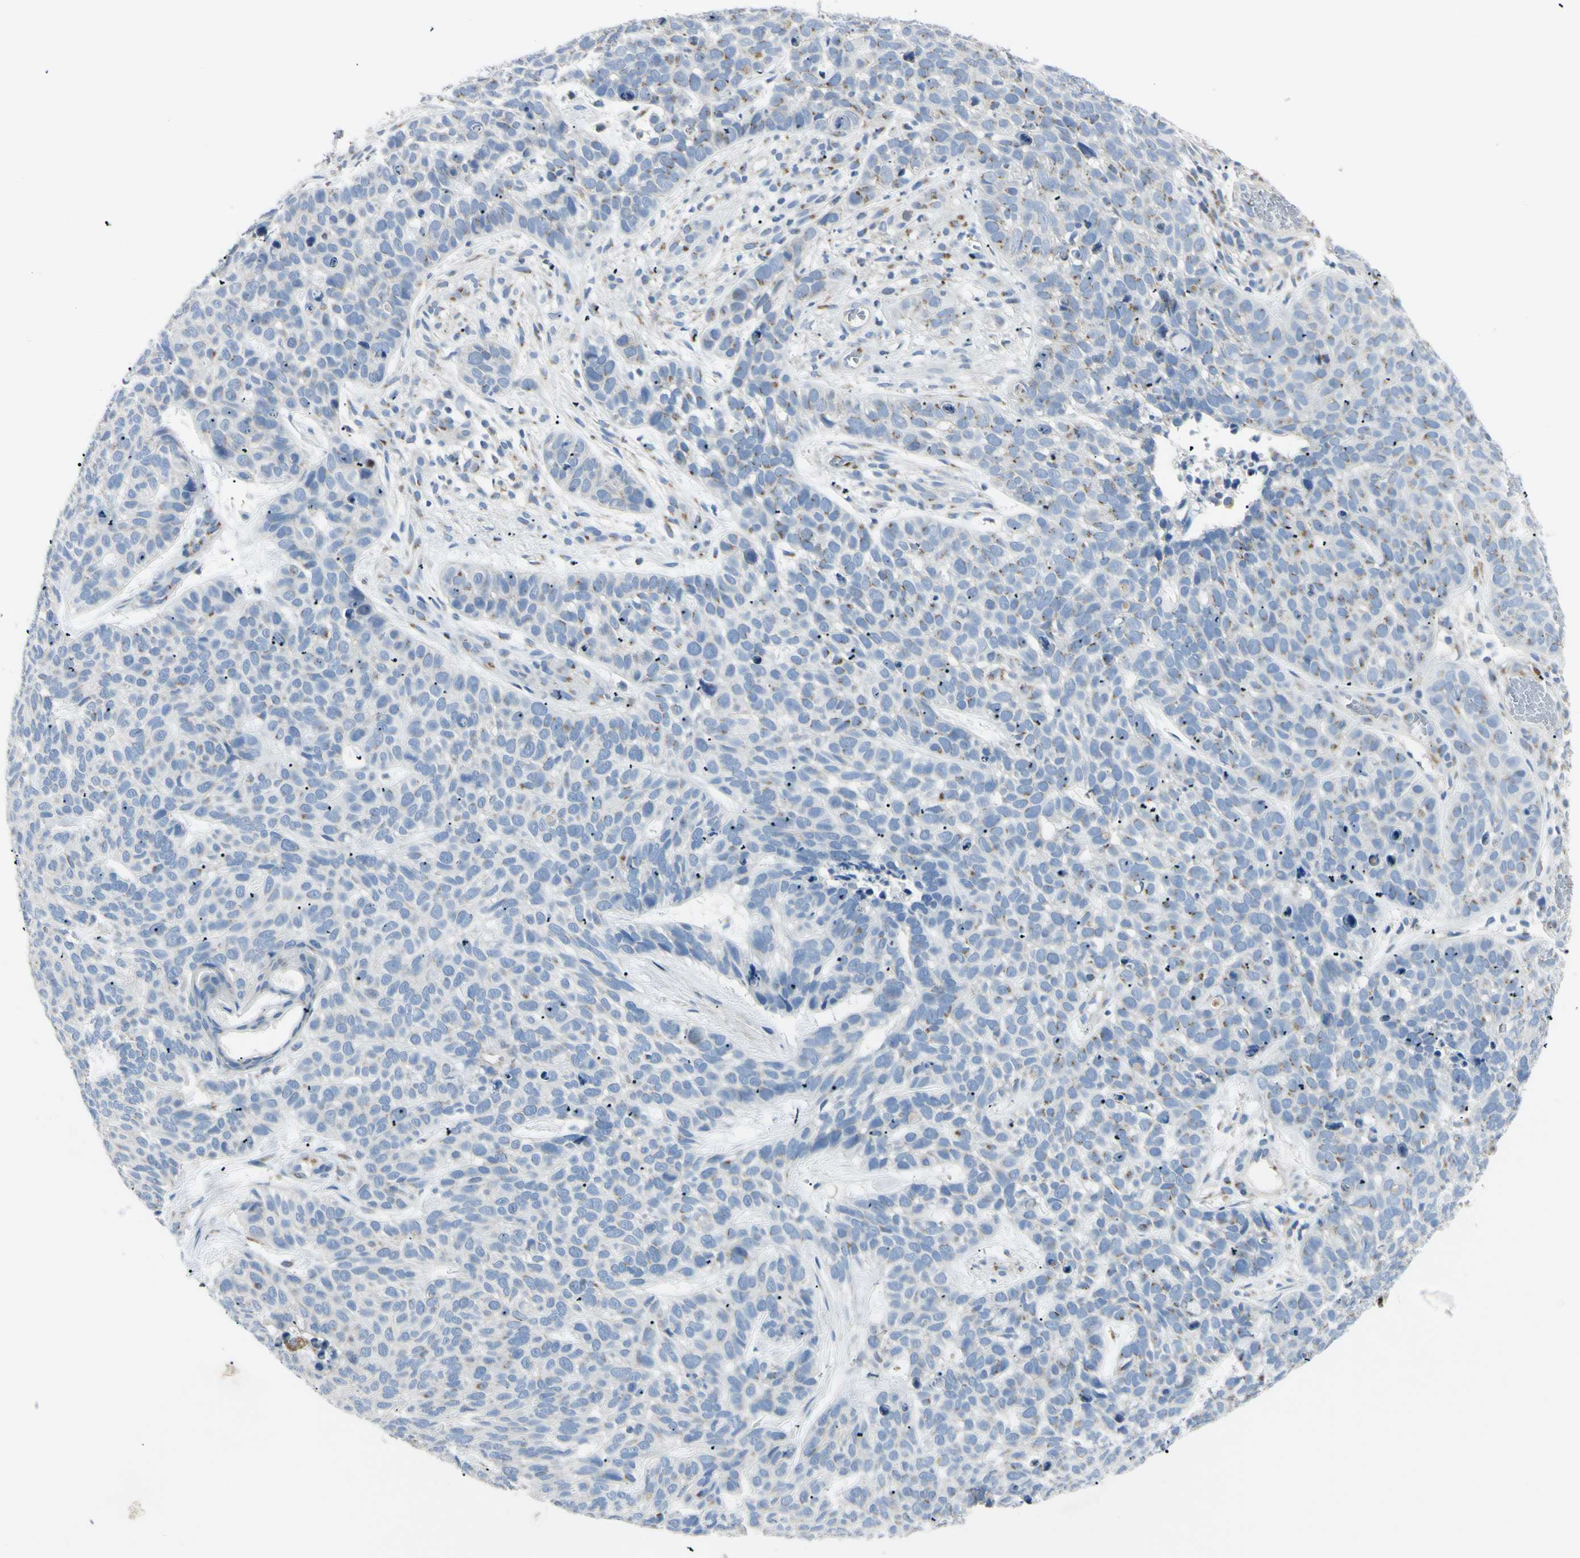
{"staining": {"intensity": "moderate", "quantity": "<25%", "location": "cytoplasmic/membranous"}, "tissue": "skin cancer", "cell_type": "Tumor cells", "image_type": "cancer", "snomed": [{"axis": "morphology", "description": "Basal cell carcinoma"}, {"axis": "topography", "description": "Skin"}], "caption": "DAB (3,3'-diaminobenzidine) immunohistochemical staining of human skin cancer exhibits moderate cytoplasmic/membranous protein positivity in approximately <25% of tumor cells.", "gene": "B4GALT3", "patient": {"sex": "male", "age": 87}}